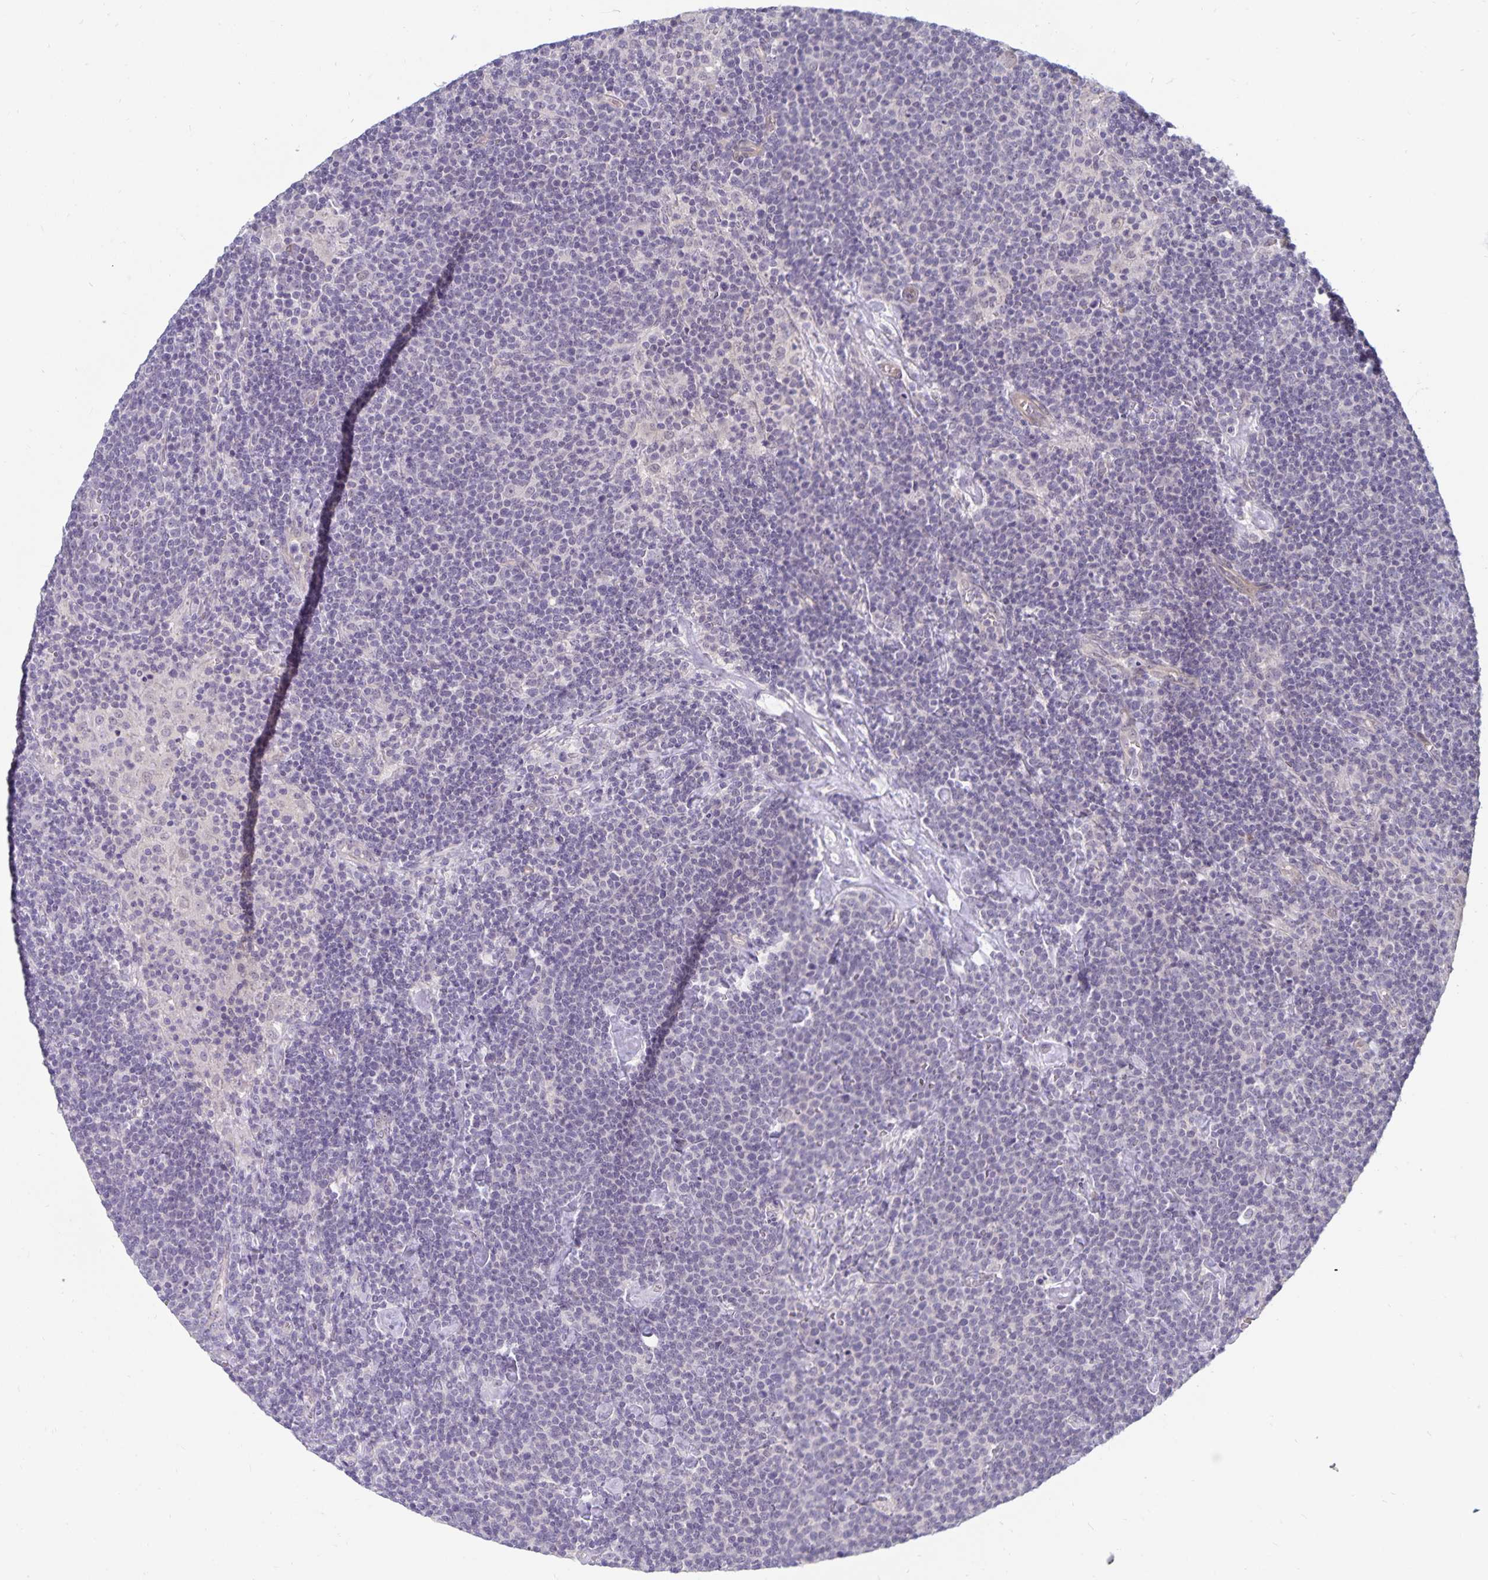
{"staining": {"intensity": "negative", "quantity": "none", "location": "none"}, "tissue": "lymphoma", "cell_type": "Tumor cells", "image_type": "cancer", "snomed": [{"axis": "morphology", "description": "Malignant lymphoma, non-Hodgkin's type, High grade"}, {"axis": "topography", "description": "Lymph node"}], "caption": "Tumor cells are negative for brown protein staining in high-grade malignant lymphoma, non-Hodgkin's type. (DAB immunohistochemistry (IHC) visualized using brightfield microscopy, high magnification).", "gene": "CDKN2B", "patient": {"sex": "male", "age": 61}}